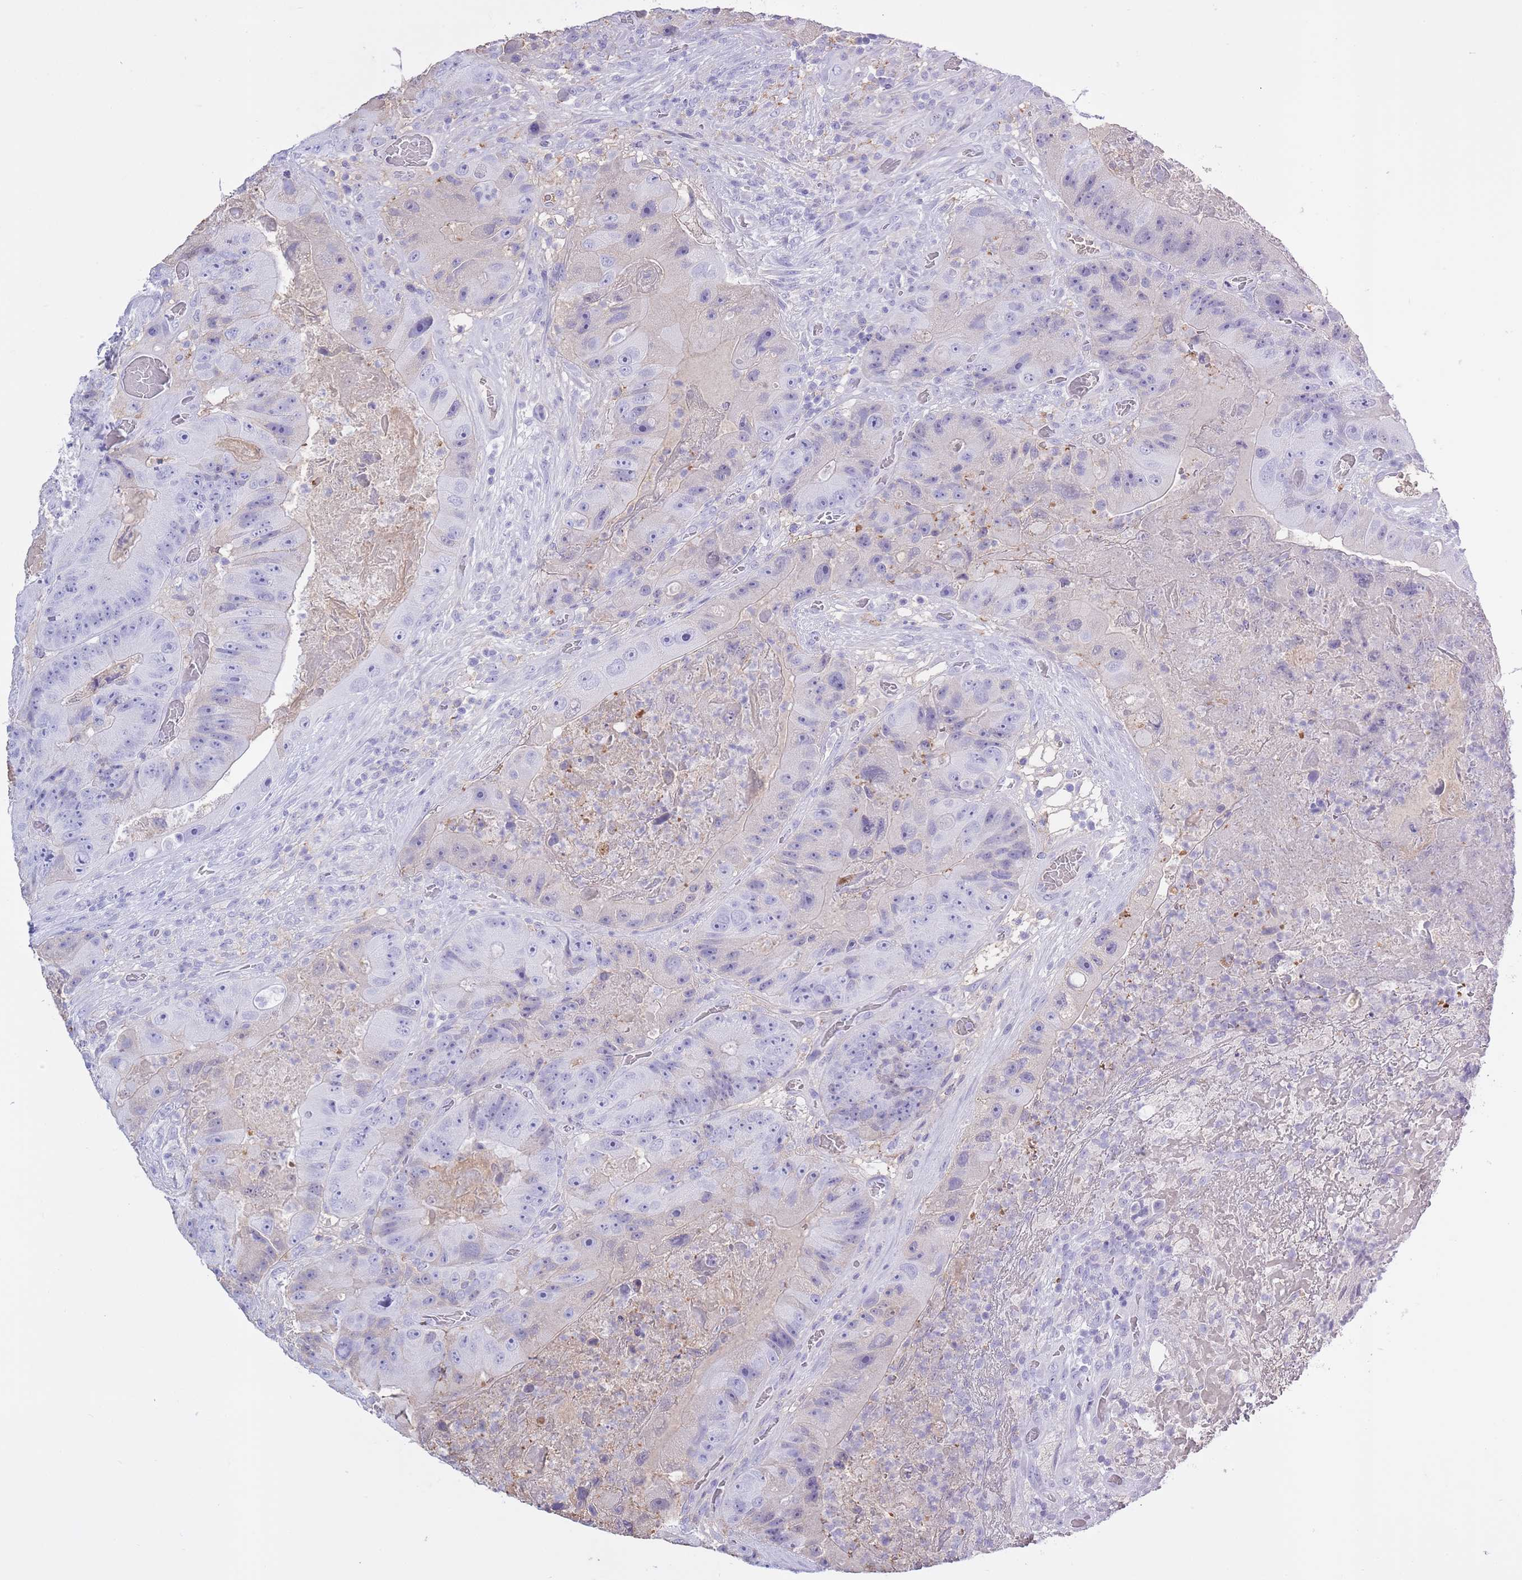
{"staining": {"intensity": "negative", "quantity": "none", "location": "none"}, "tissue": "colorectal cancer", "cell_type": "Tumor cells", "image_type": "cancer", "snomed": [{"axis": "morphology", "description": "Adenocarcinoma, NOS"}, {"axis": "topography", "description": "Colon"}], "caption": "There is no significant staining in tumor cells of colorectal cancer (adenocarcinoma).", "gene": "AP3S2", "patient": {"sex": "female", "age": 86}}